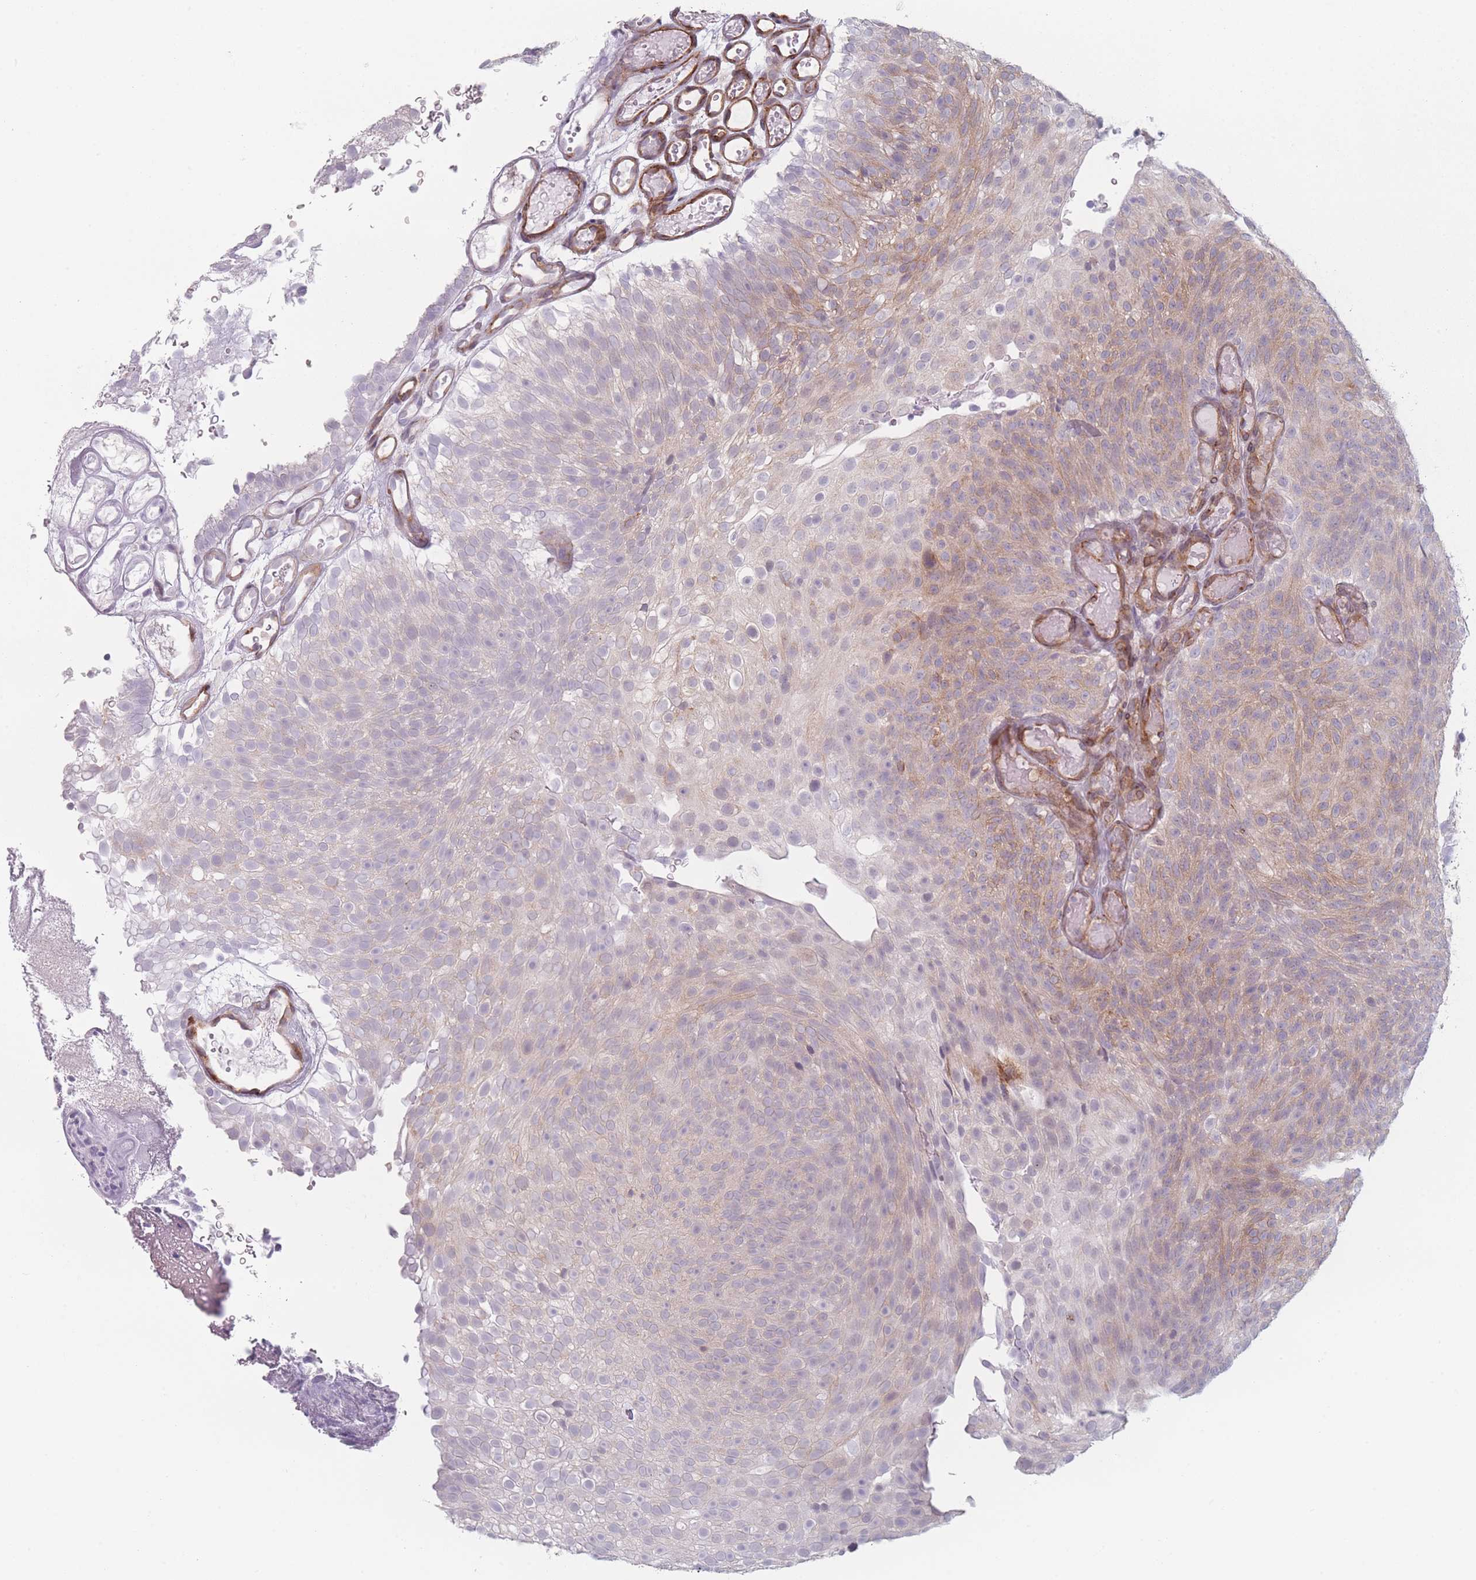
{"staining": {"intensity": "moderate", "quantity": "25%-75%", "location": "cytoplasmic/membranous"}, "tissue": "urothelial cancer", "cell_type": "Tumor cells", "image_type": "cancer", "snomed": [{"axis": "morphology", "description": "Urothelial carcinoma, Low grade"}, {"axis": "topography", "description": "Urinary bladder"}], "caption": "IHC staining of urothelial cancer, which reveals medium levels of moderate cytoplasmic/membranous expression in about 25%-75% of tumor cells indicating moderate cytoplasmic/membranous protein positivity. The staining was performed using DAB (brown) for protein detection and nuclei were counterstained in hematoxylin (blue).", "gene": "RNF4", "patient": {"sex": "male", "age": 78}}